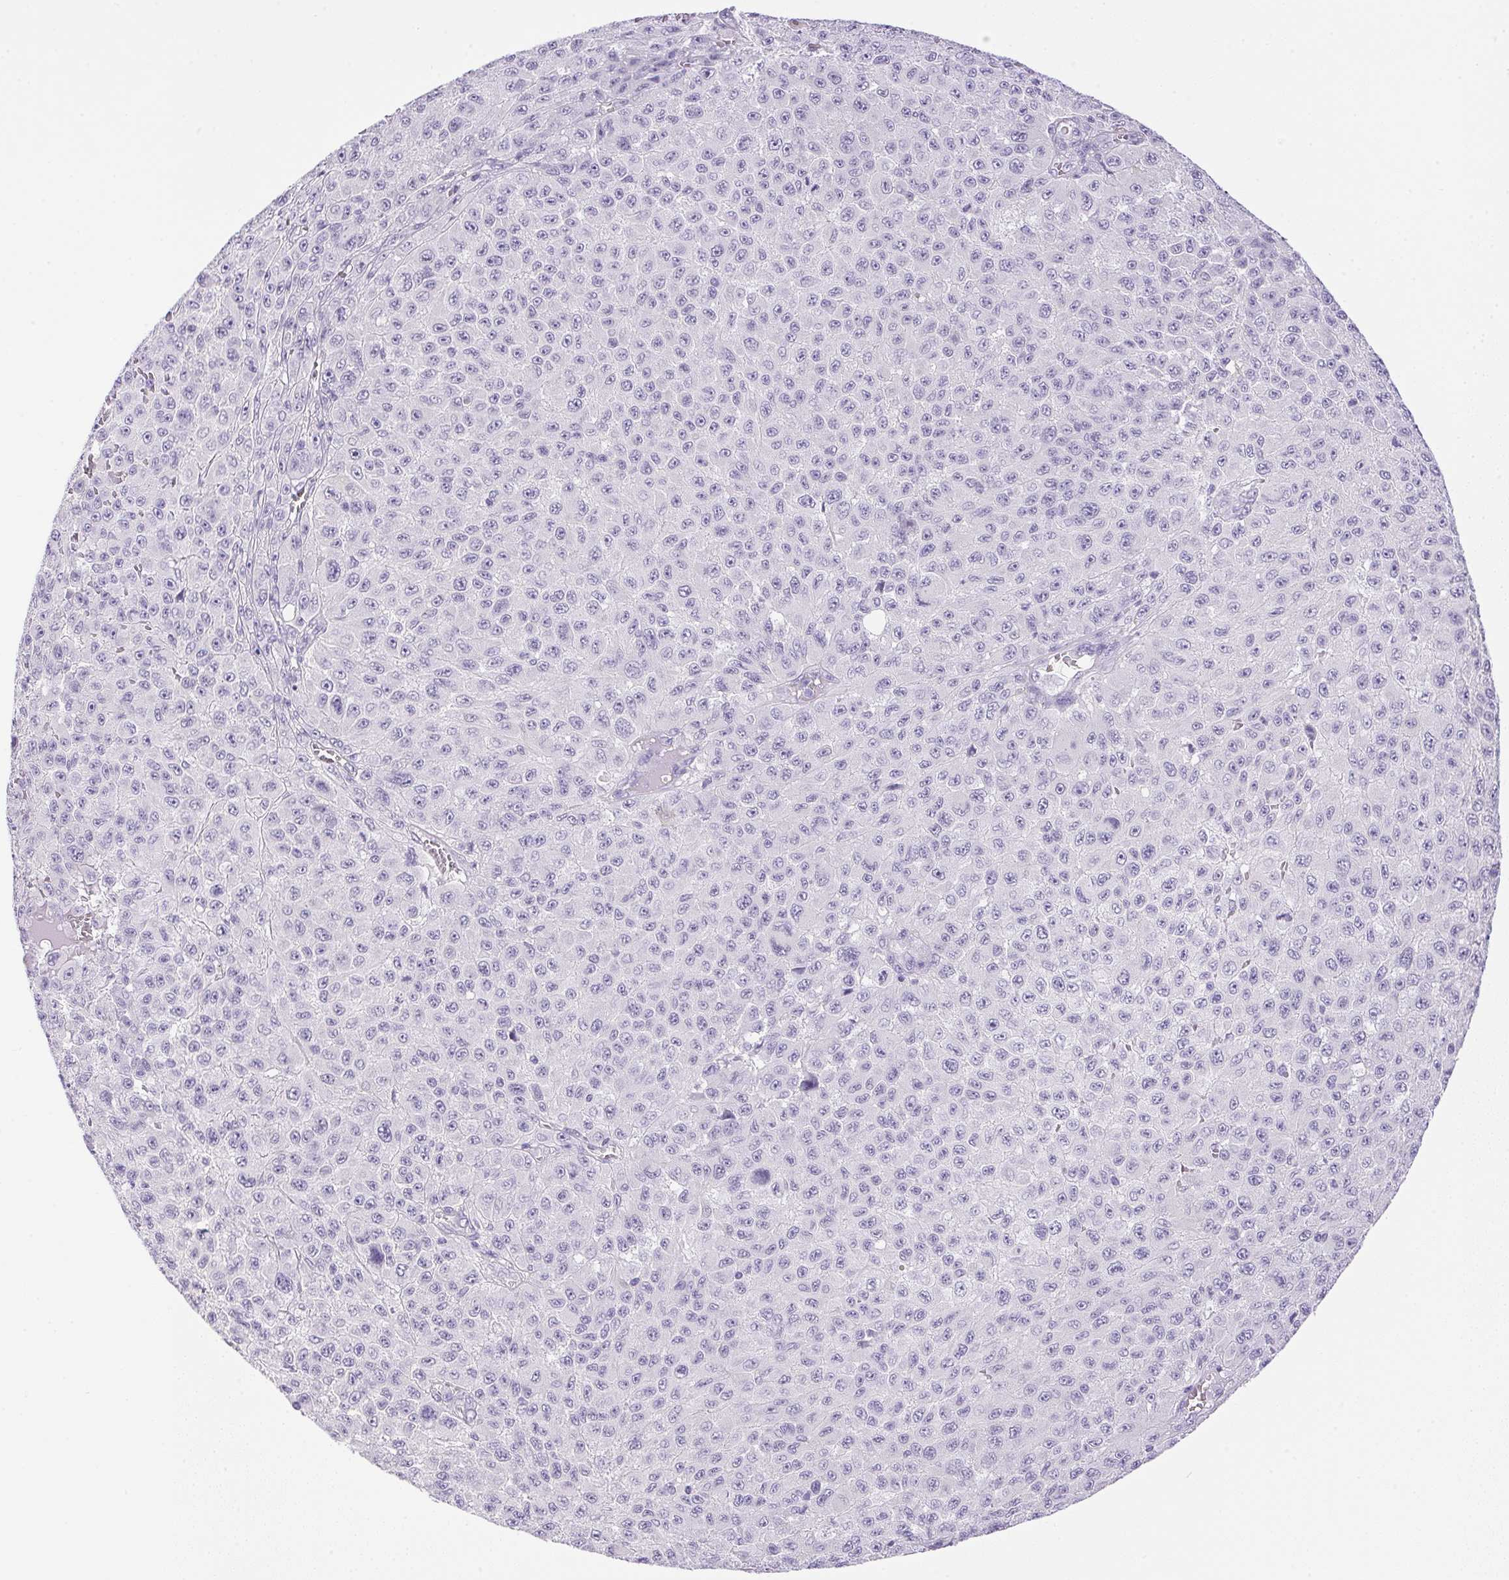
{"staining": {"intensity": "negative", "quantity": "none", "location": "none"}, "tissue": "melanoma", "cell_type": "Tumor cells", "image_type": "cancer", "snomed": [{"axis": "morphology", "description": "Malignant melanoma, NOS"}, {"axis": "topography", "description": "Skin"}], "caption": "A micrograph of human malignant melanoma is negative for staining in tumor cells.", "gene": "ATP6V0A4", "patient": {"sex": "male", "age": 73}}